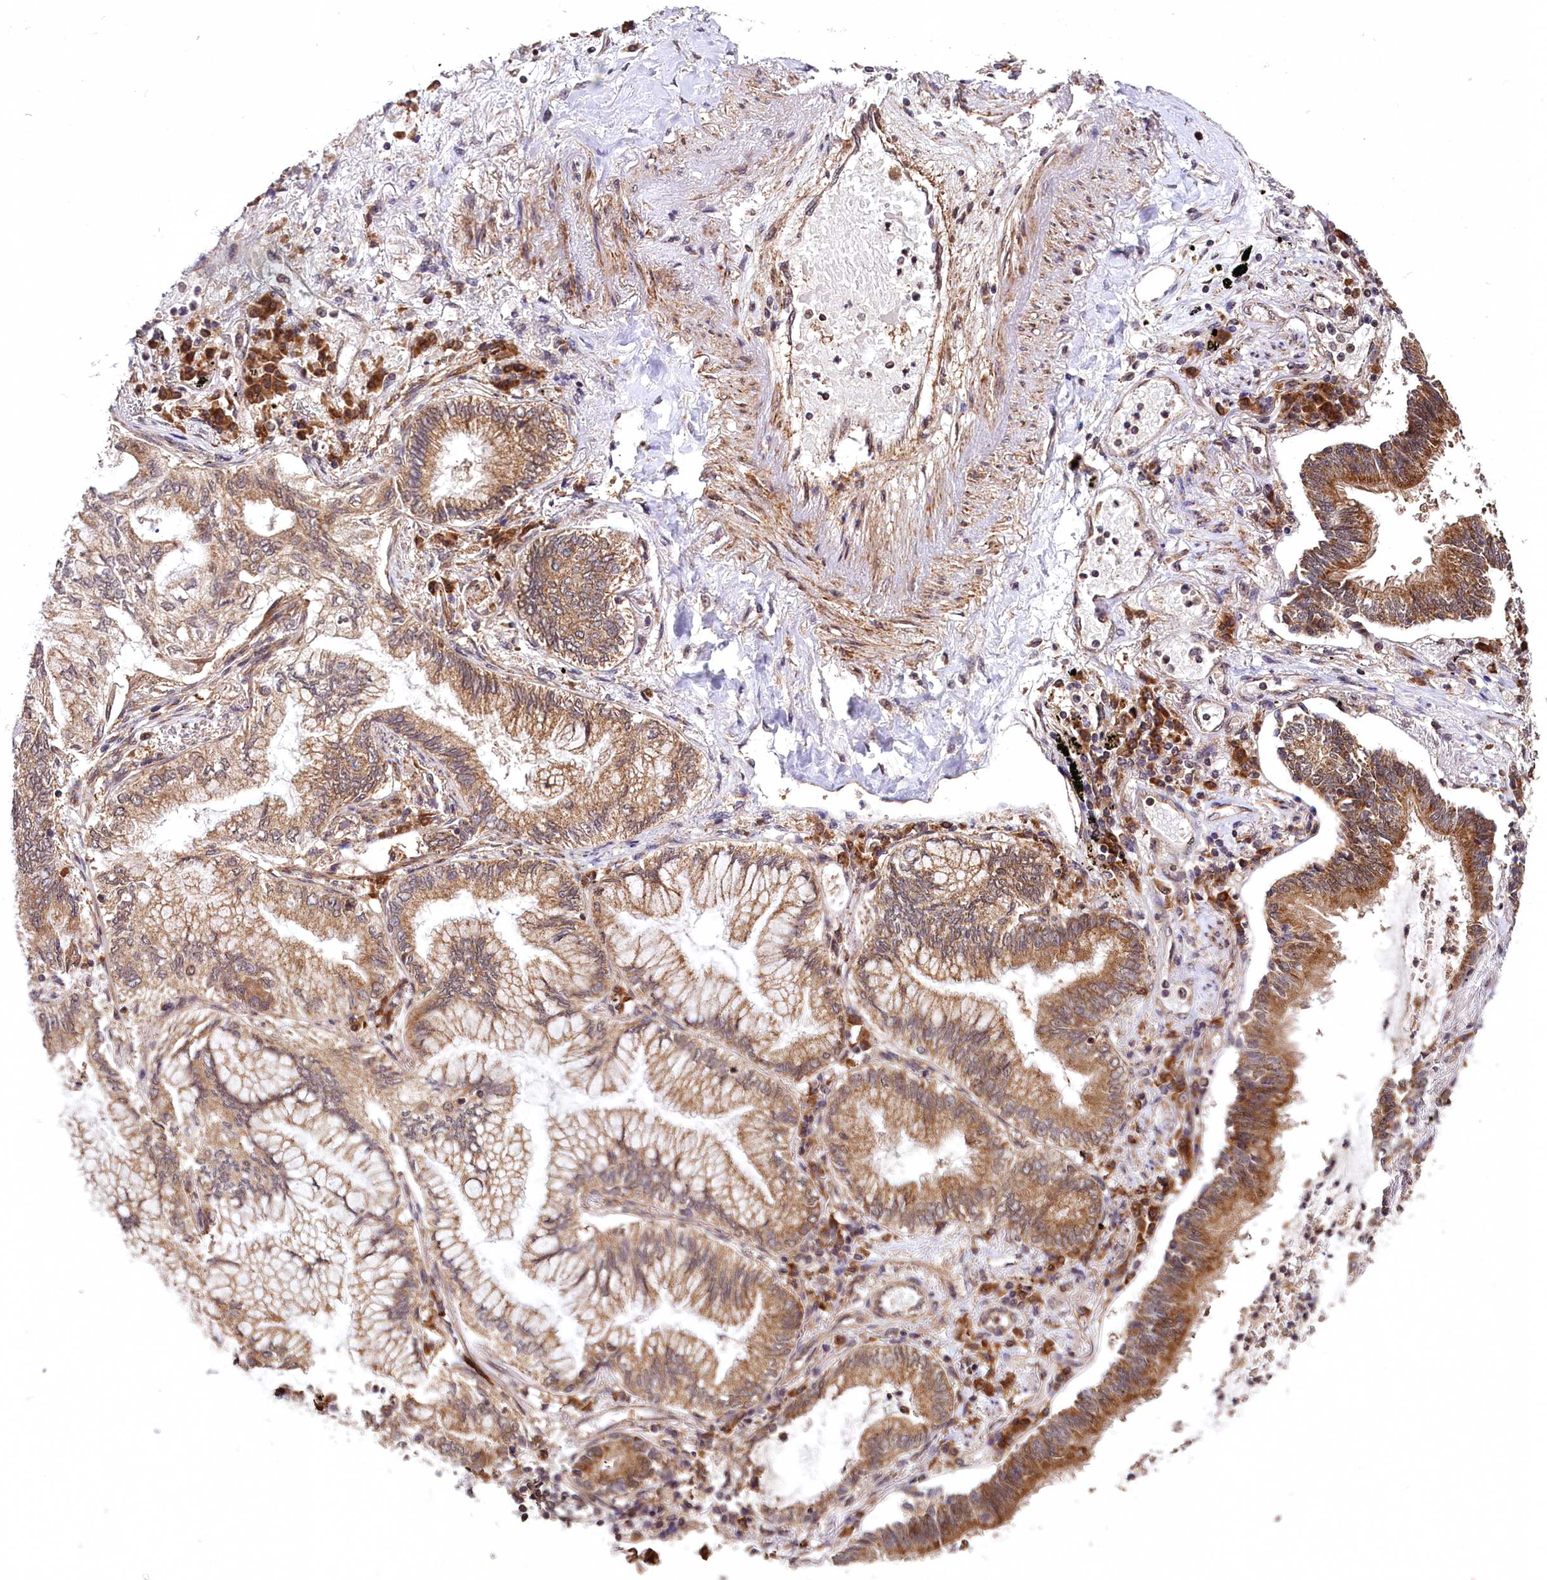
{"staining": {"intensity": "moderate", "quantity": ">75%", "location": "cytoplasmic/membranous"}, "tissue": "lung cancer", "cell_type": "Tumor cells", "image_type": "cancer", "snomed": [{"axis": "morphology", "description": "Adenocarcinoma, NOS"}, {"axis": "topography", "description": "Lung"}], "caption": "Protein staining of lung adenocarcinoma tissue shows moderate cytoplasmic/membranous staining in approximately >75% of tumor cells.", "gene": "UBE3A", "patient": {"sex": "female", "age": 70}}